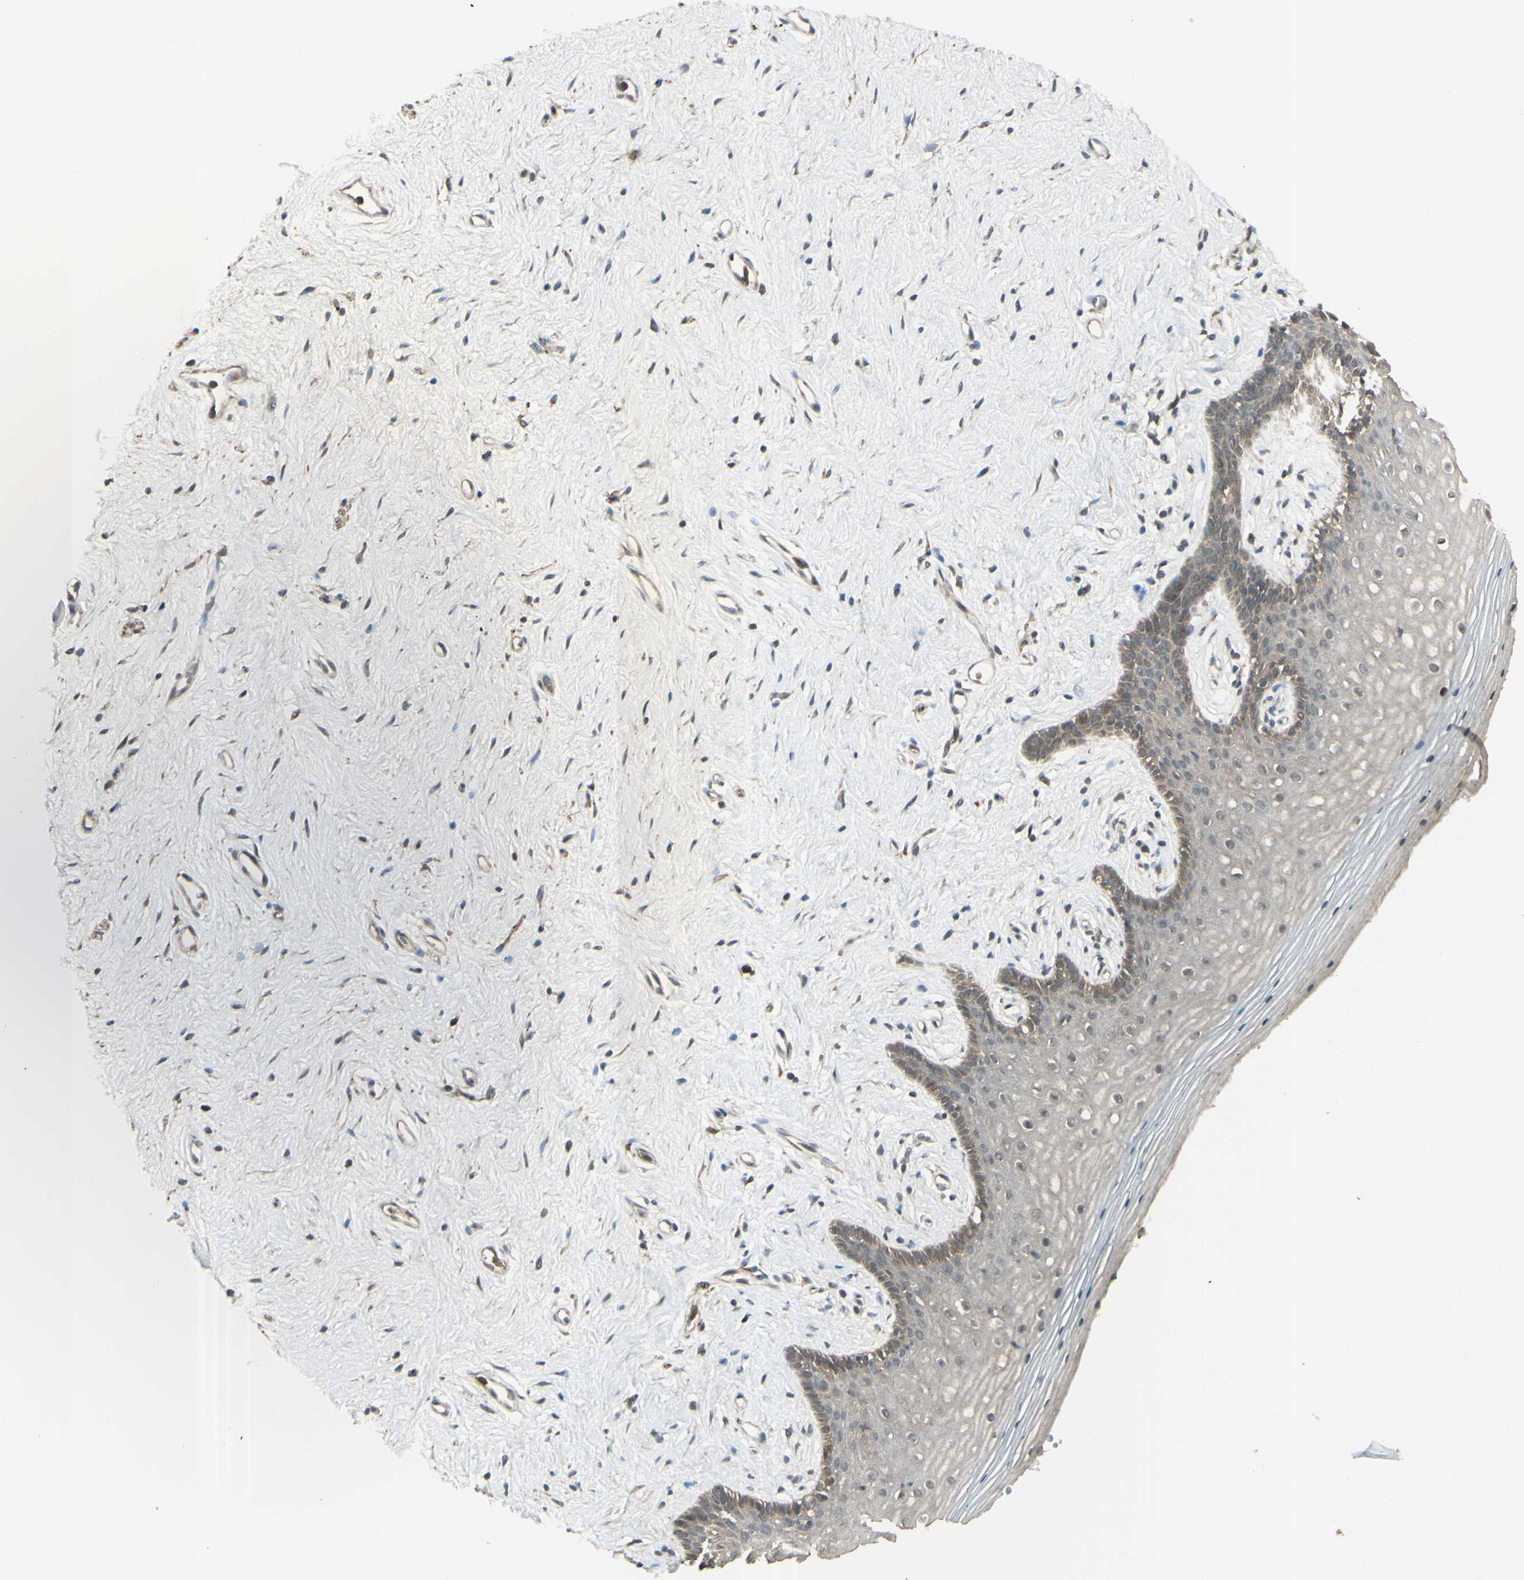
{"staining": {"intensity": "weak", "quantity": ">75%", "location": "cytoplasmic/membranous"}, "tissue": "vagina", "cell_type": "Squamous epithelial cells", "image_type": "normal", "snomed": [{"axis": "morphology", "description": "Normal tissue, NOS"}, {"axis": "topography", "description": "Vagina"}], "caption": "Unremarkable vagina was stained to show a protein in brown. There is low levels of weak cytoplasmic/membranous staining in approximately >75% of squamous epithelial cells. (brown staining indicates protein expression, while blue staining denotes nuclei).", "gene": "GNAS", "patient": {"sex": "female", "age": 44}}